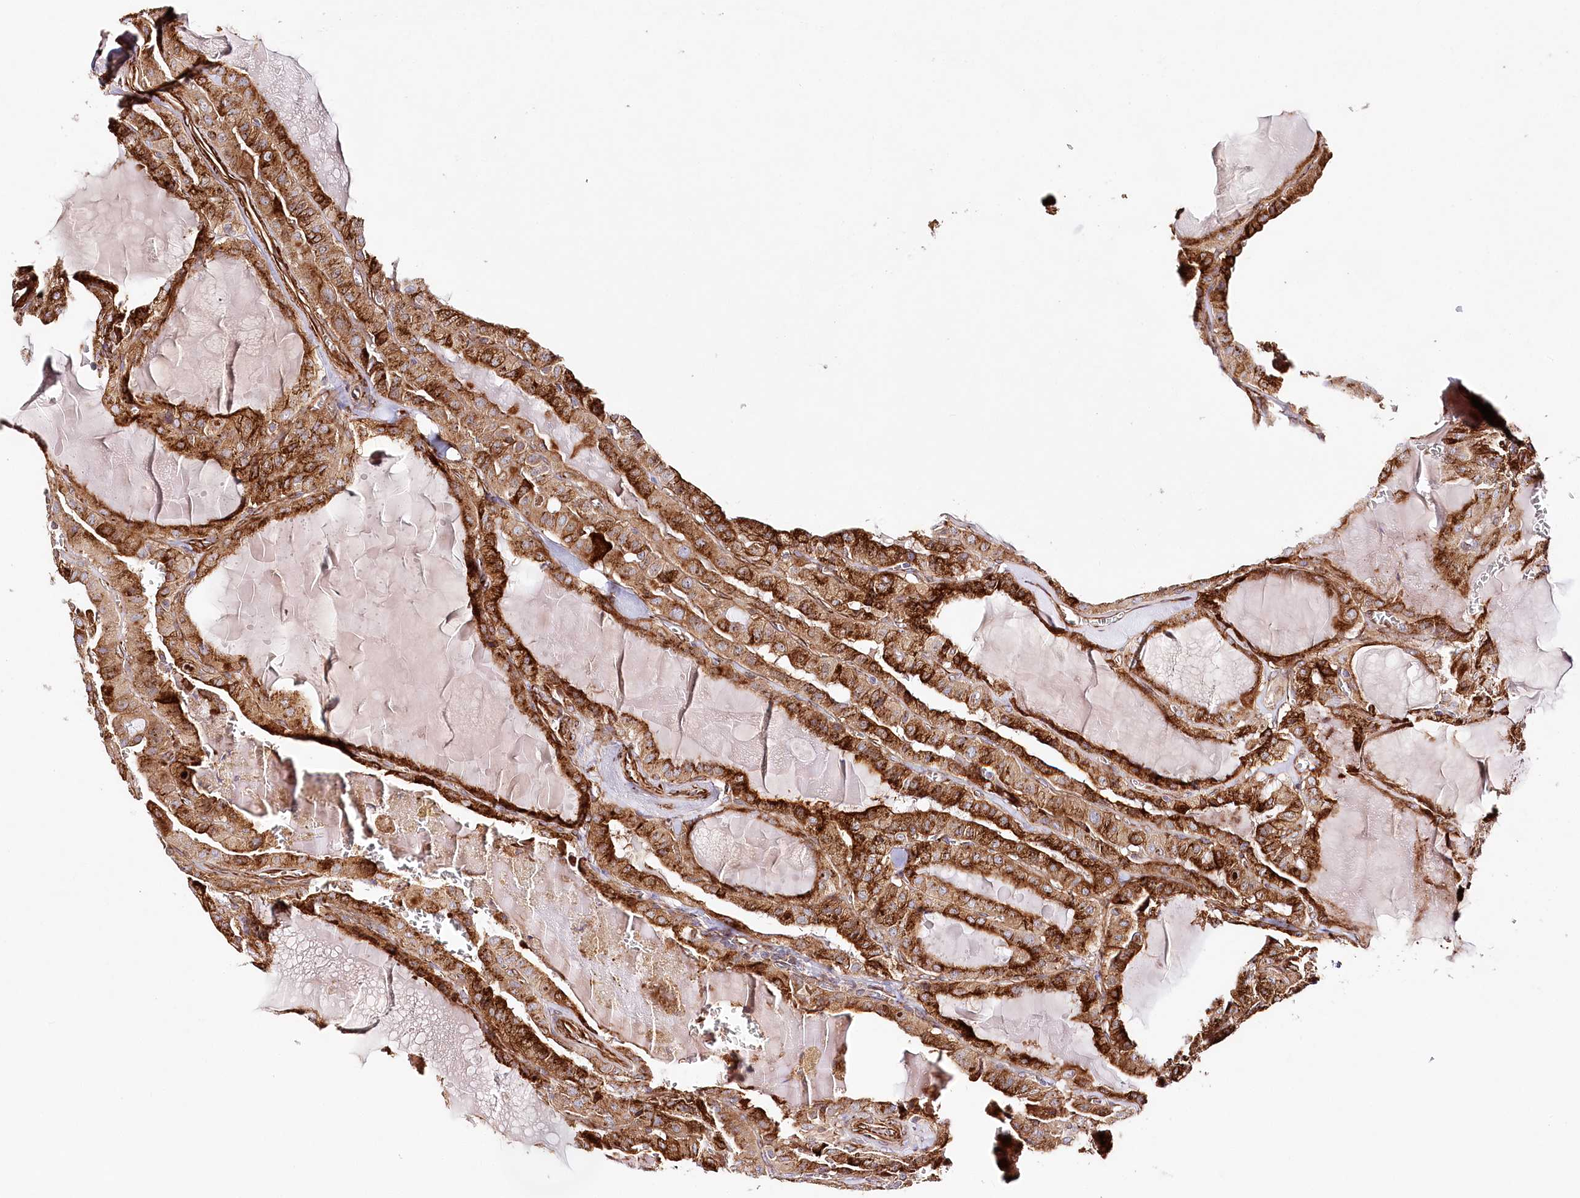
{"staining": {"intensity": "strong", "quantity": ">75%", "location": "cytoplasmic/membranous"}, "tissue": "thyroid cancer", "cell_type": "Tumor cells", "image_type": "cancer", "snomed": [{"axis": "morphology", "description": "Papillary adenocarcinoma, NOS"}, {"axis": "topography", "description": "Thyroid gland"}], "caption": "Thyroid papillary adenocarcinoma tissue reveals strong cytoplasmic/membranous staining in about >75% of tumor cells, visualized by immunohistochemistry.", "gene": "ABRAXAS2", "patient": {"sex": "male", "age": 52}}